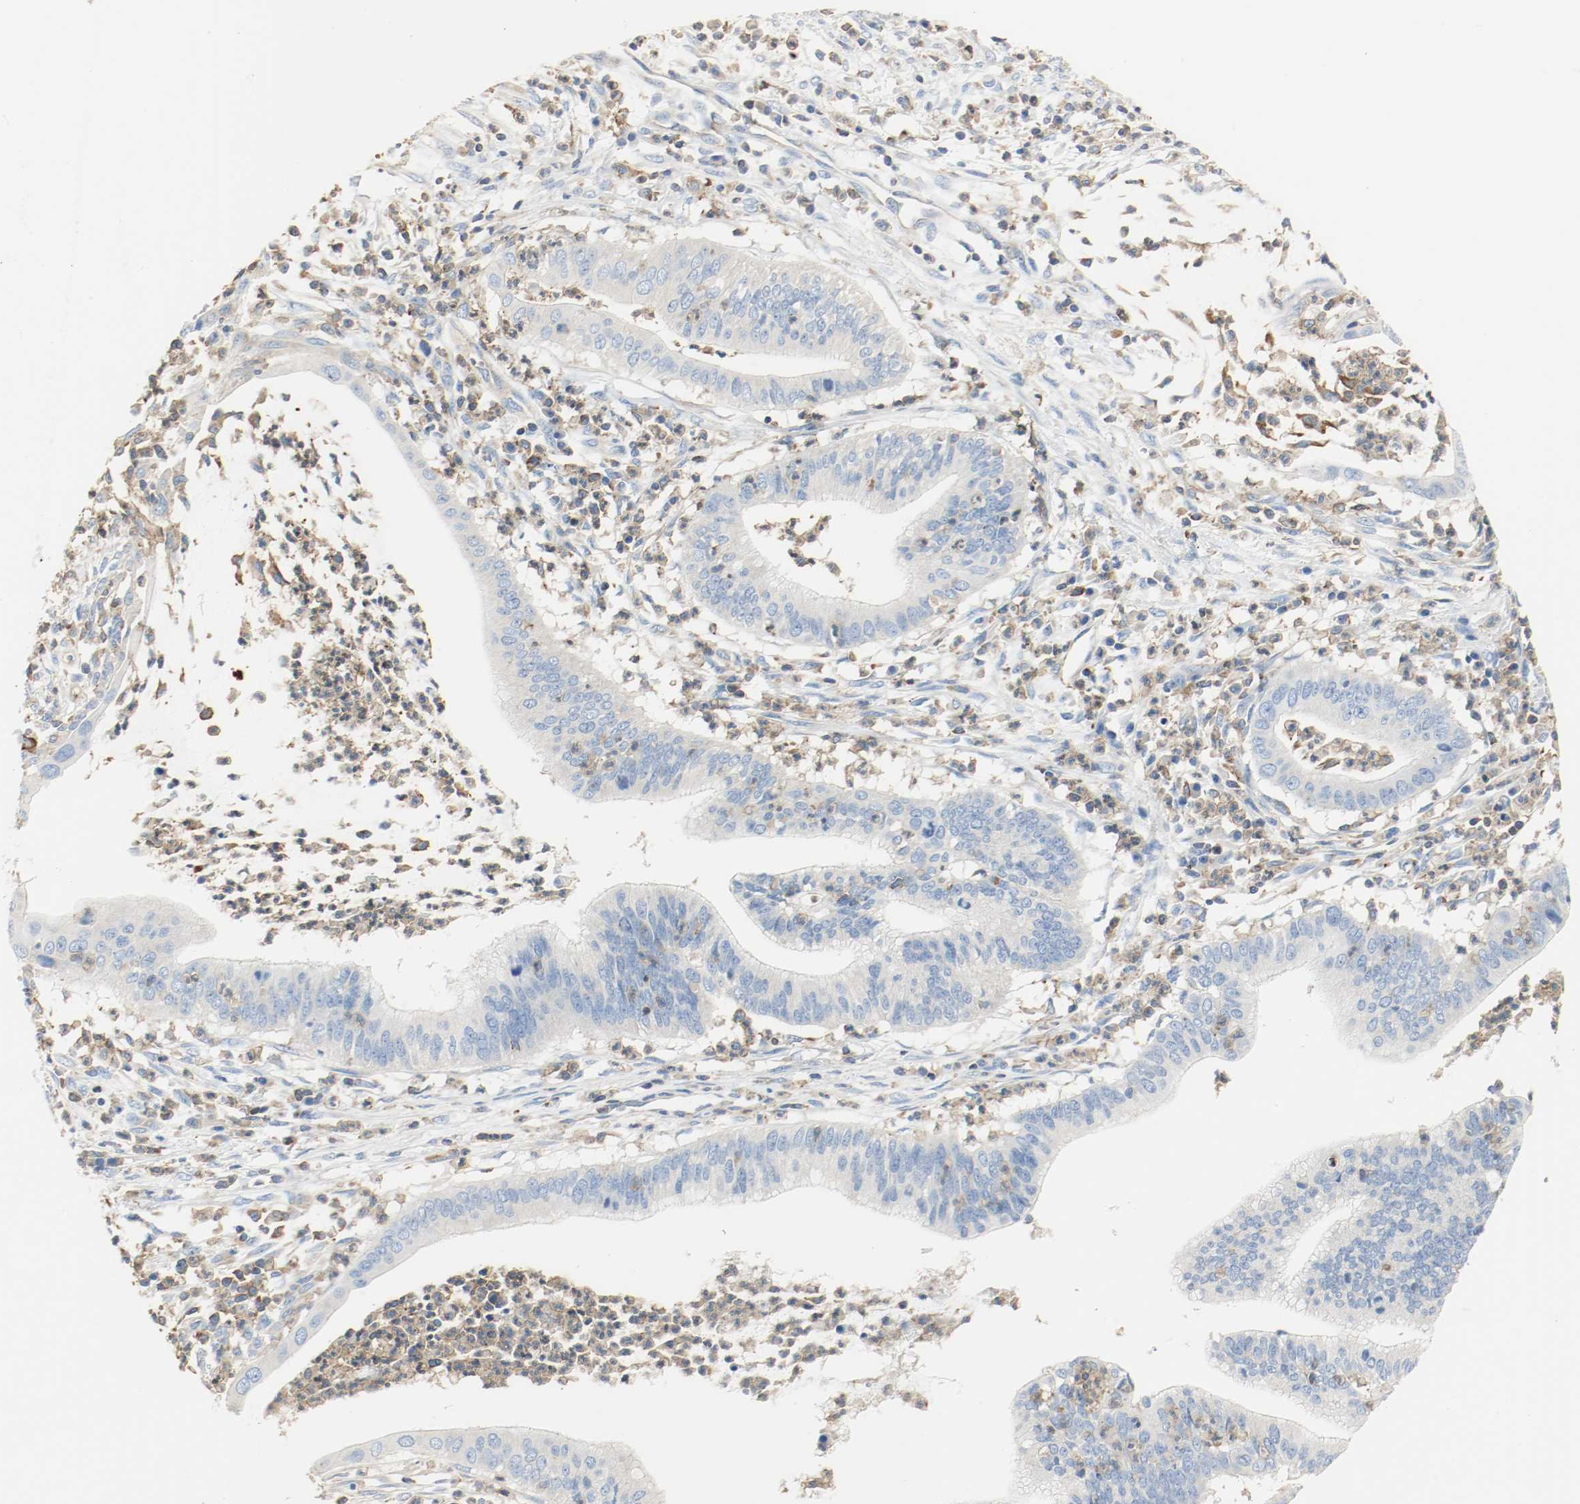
{"staining": {"intensity": "negative", "quantity": "none", "location": "none"}, "tissue": "cervical cancer", "cell_type": "Tumor cells", "image_type": "cancer", "snomed": [{"axis": "morphology", "description": "Adenocarcinoma, NOS"}, {"axis": "topography", "description": "Cervix"}], "caption": "Immunohistochemistry micrograph of human cervical adenocarcinoma stained for a protein (brown), which exhibits no staining in tumor cells.", "gene": "ARPC1B", "patient": {"sex": "female", "age": 36}}